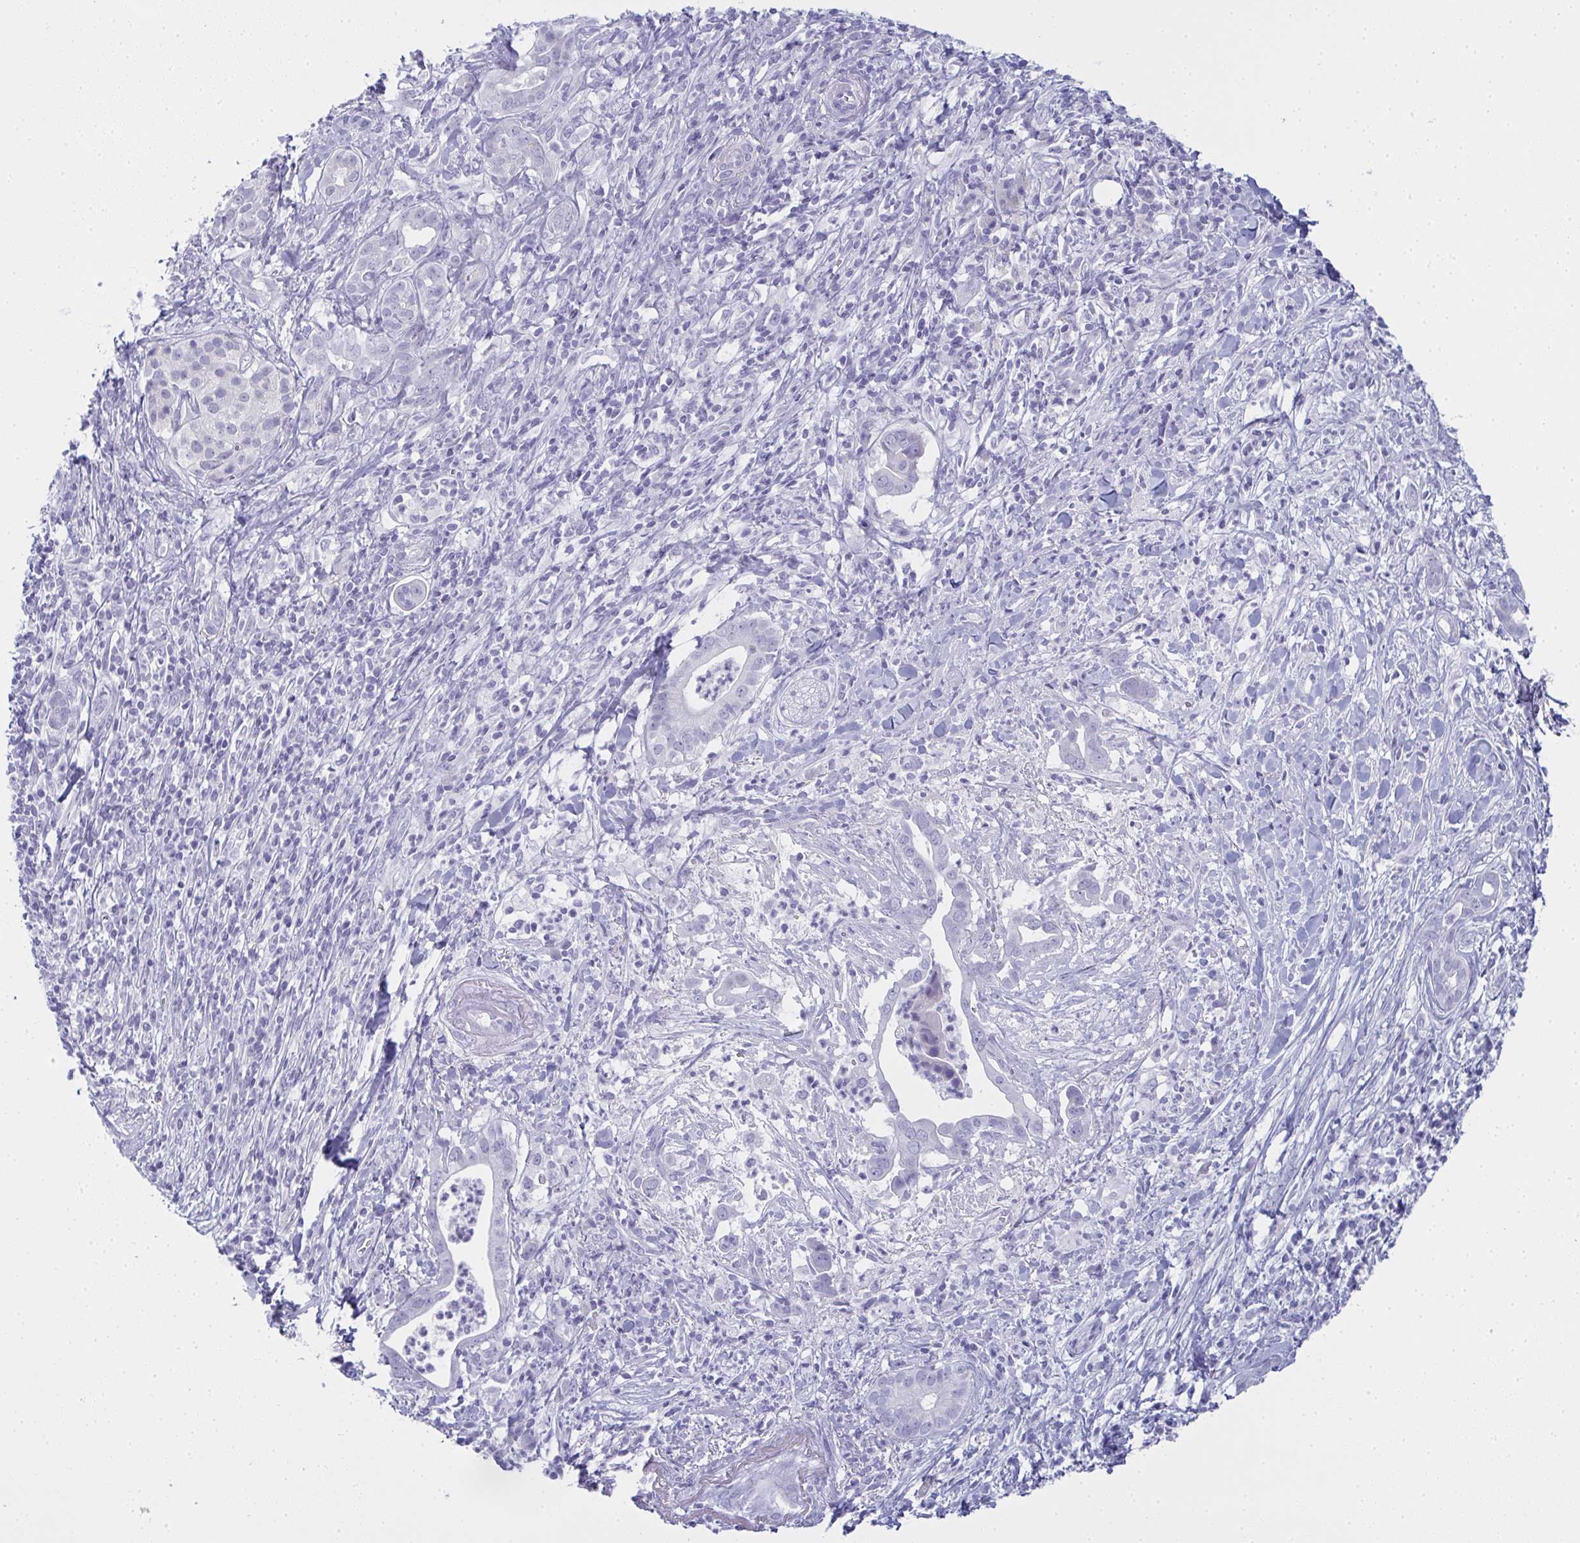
{"staining": {"intensity": "negative", "quantity": "none", "location": "none"}, "tissue": "pancreatic cancer", "cell_type": "Tumor cells", "image_type": "cancer", "snomed": [{"axis": "morphology", "description": "Adenocarcinoma, NOS"}, {"axis": "topography", "description": "Pancreas"}], "caption": "IHC photomicrograph of neoplastic tissue: human pancreatic cancer stained with DAB (3,3'-diaminobenzidine) displays no significant protein expression in tumor cells.", "gene": "SLC36A2", "patient": {"sex": "male", "age": 61}}